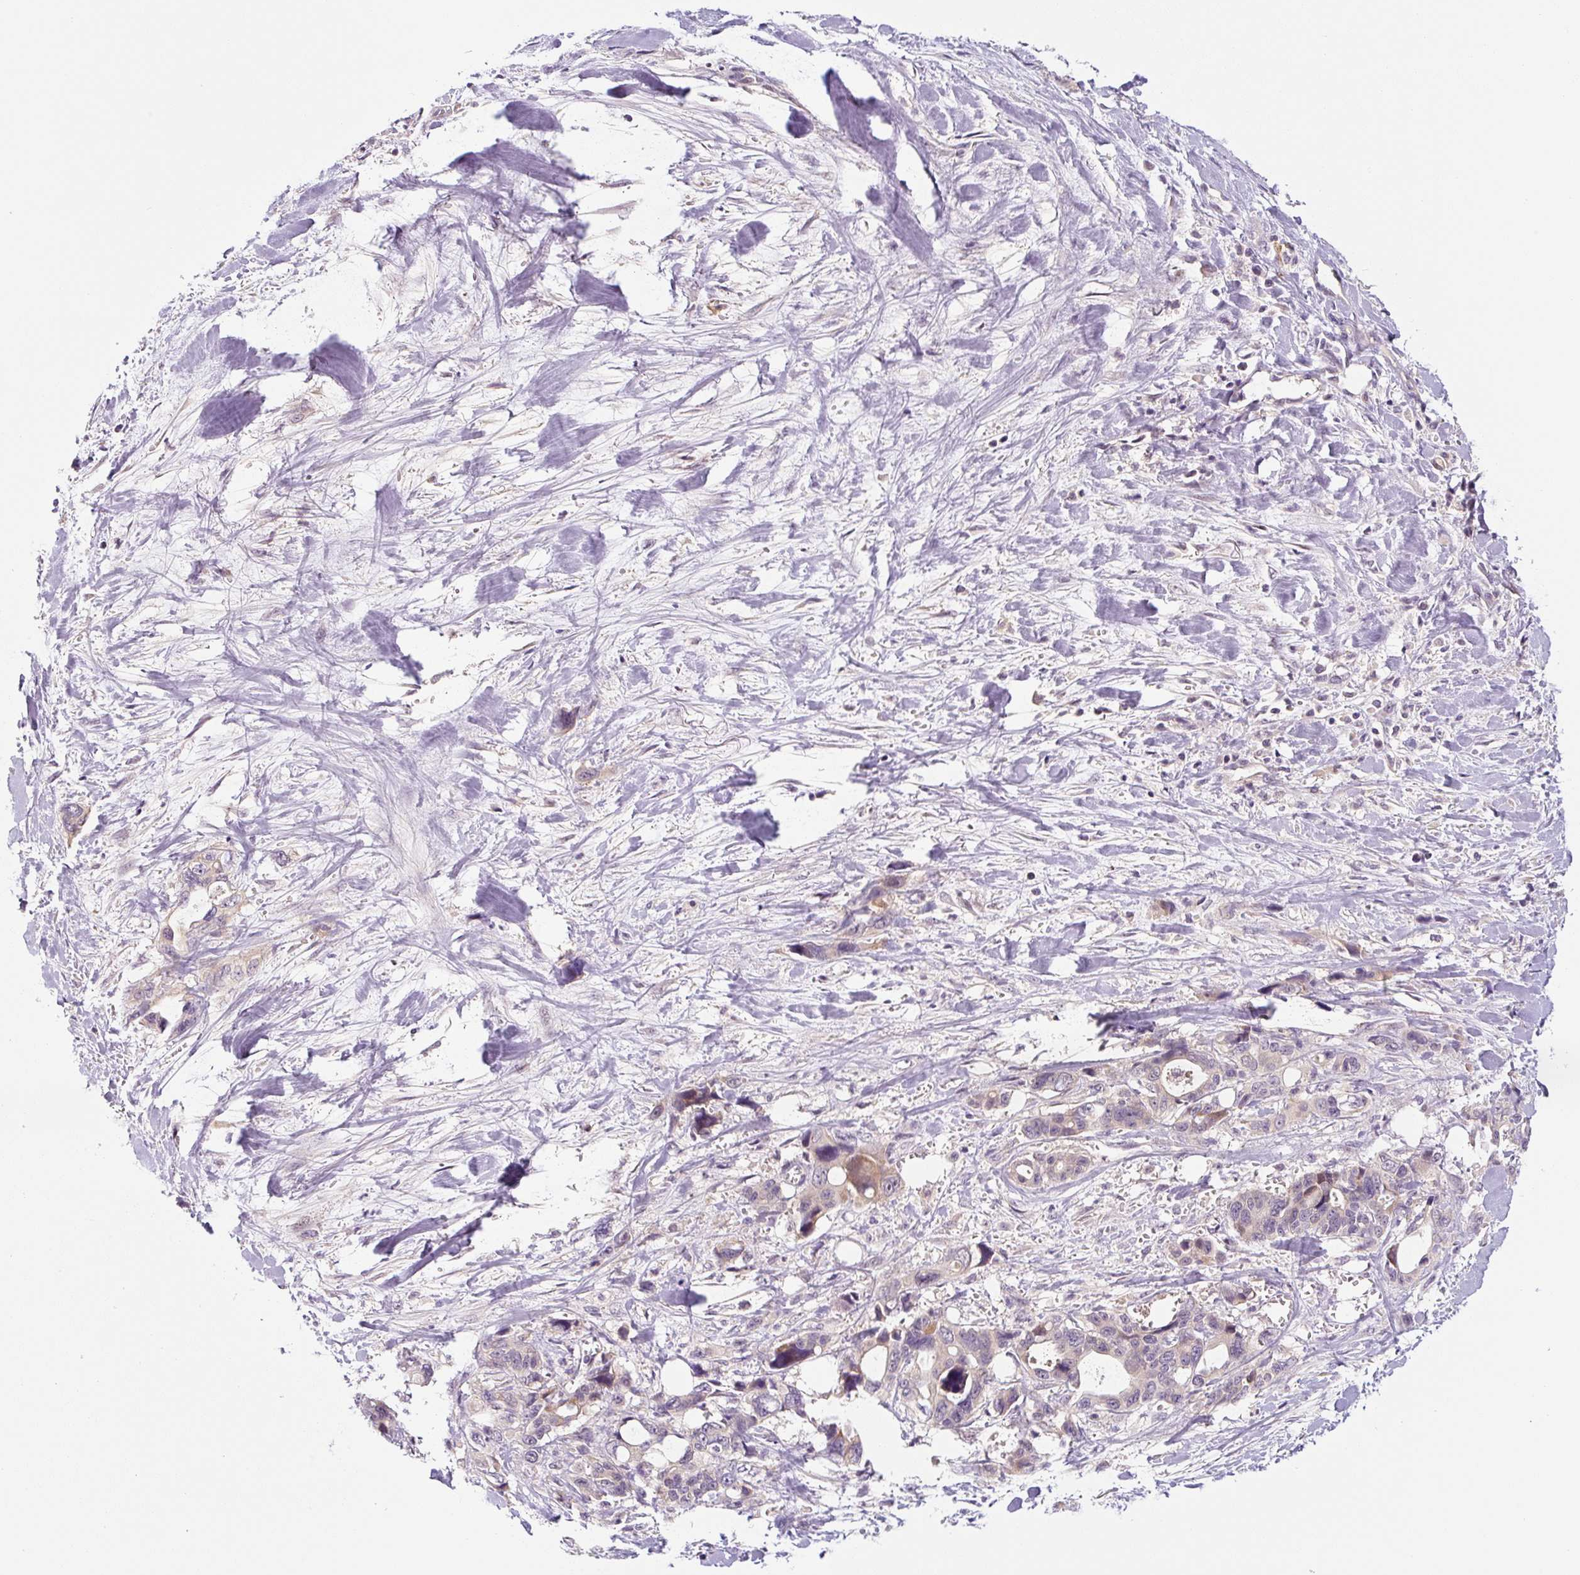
{"staining": {"intensity": "weak", "quantity": ">75%", "location": "cytoplasmic/membranous"}, "tissue": "pancreatic cancer", "cell_type": "Tumor cells", "image_type": "cancer", "snomed": [{"axis": "morphology", "description": "Adenocarcinoma, NOS"}, {"axis": "topography", "description": "Pancreas"}], "caption": "A histopathology image of pancreatic adenocarcinoma stained for a protein reveals weak cytoplasmic/membranous brown staining in tumor cells.", "gene": "PRKAA2", "patient": {"sex": "male", "age": 46}}